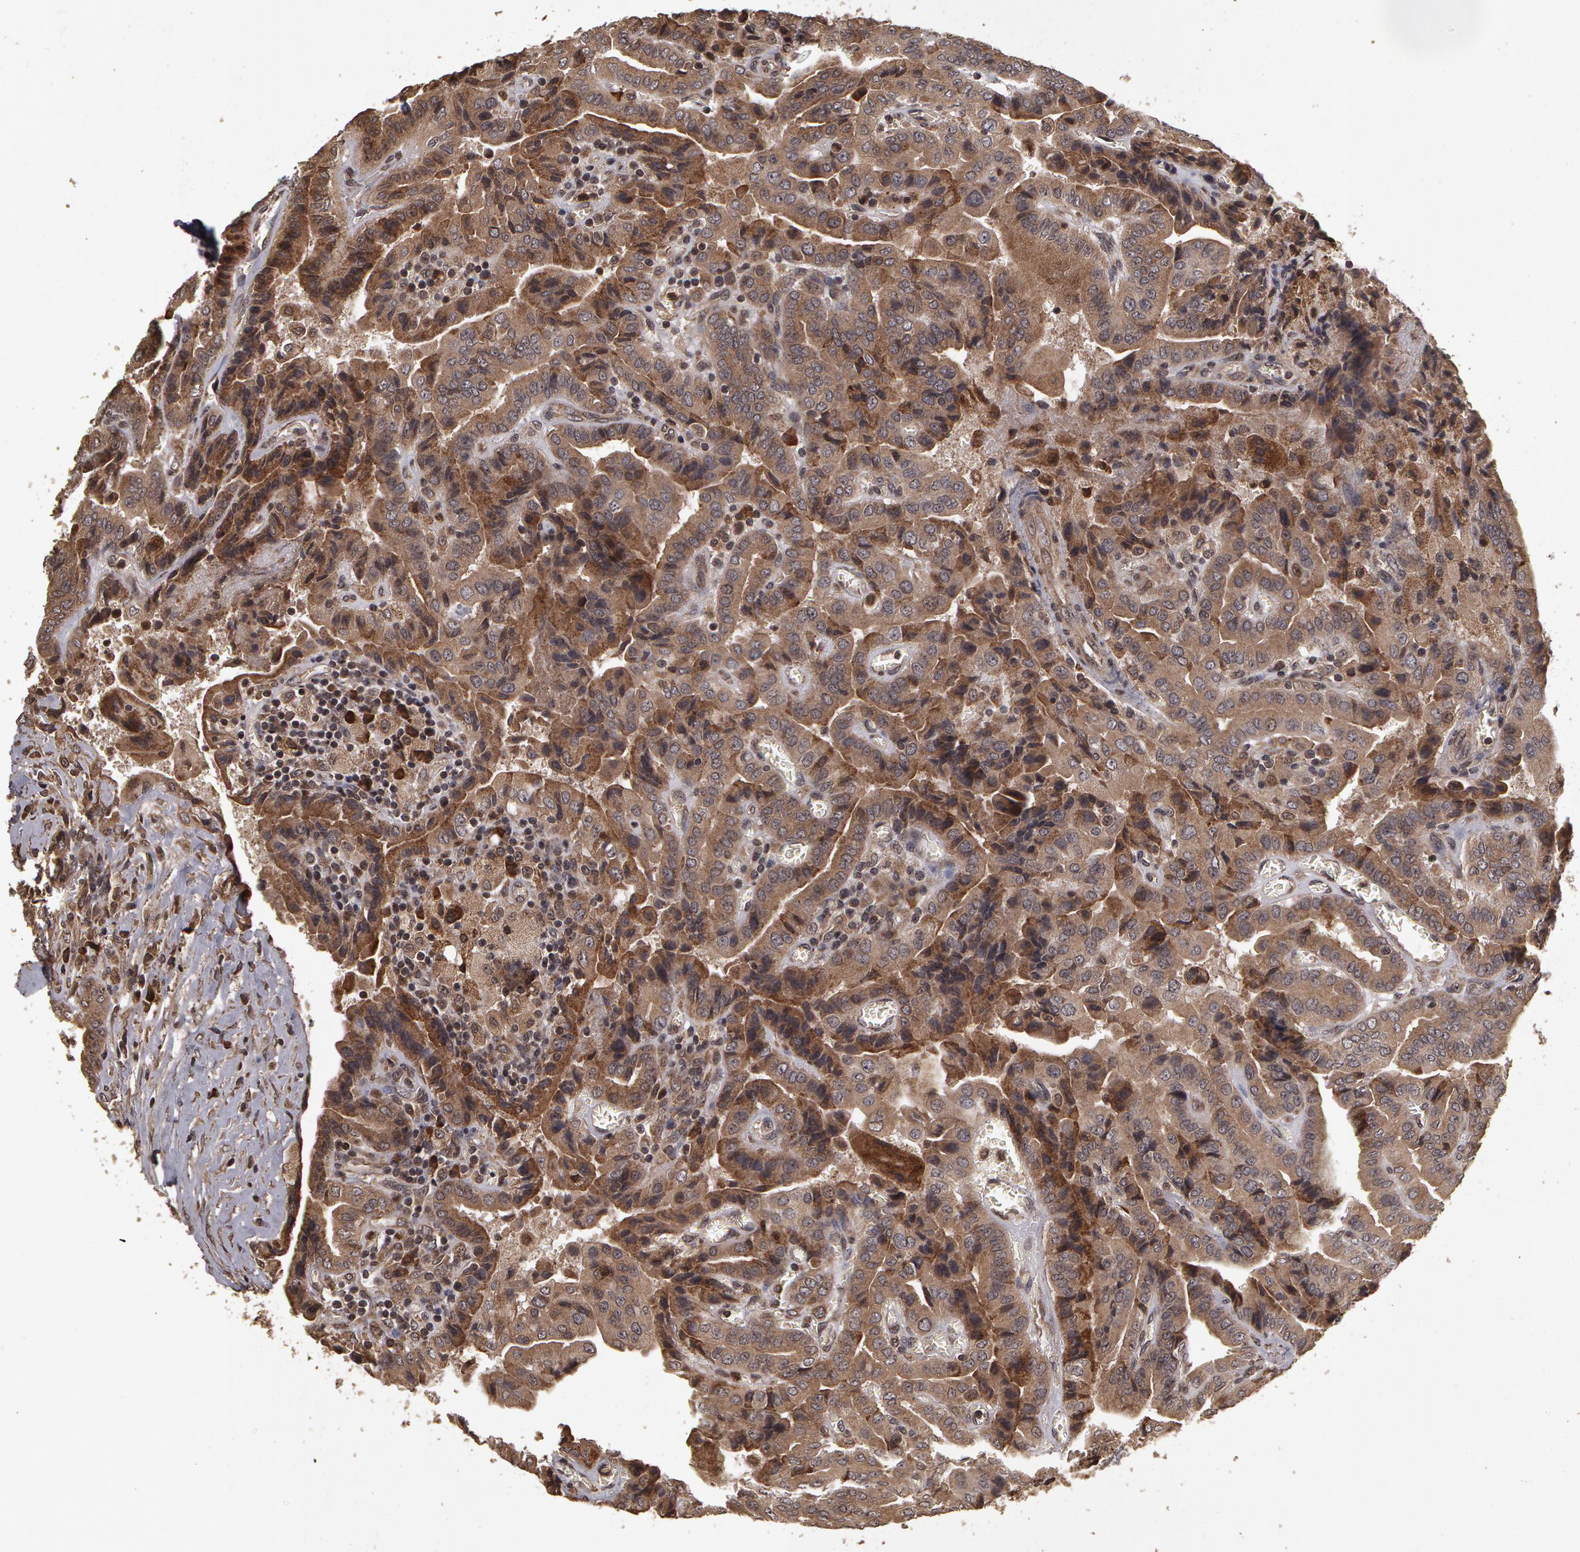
{"staining": {"intensity": "moderate", "quantity": ">75%", "location": "cytoplasmic/membranous"}, "tissue": "thyroid cancer", "cell_type": "Tumor cells", "image_type": "cancer", "snomed": [{"axis": "morphology", "description": "Papillary adenocarcinoma, NOS"}, {"axis": "topography", "description": "Thyroid gland"}], "caption": "Moderate cytoplasmic/membranous protein expression is appreciated in about >75% of tumor cells in thyroid cancer (papillary adenocarcinoma). The protein of interest is shown in brown color, while the nuclei are stained blue.", "gene": "CALR", "patient": {"sex": "female", "age": 71}}